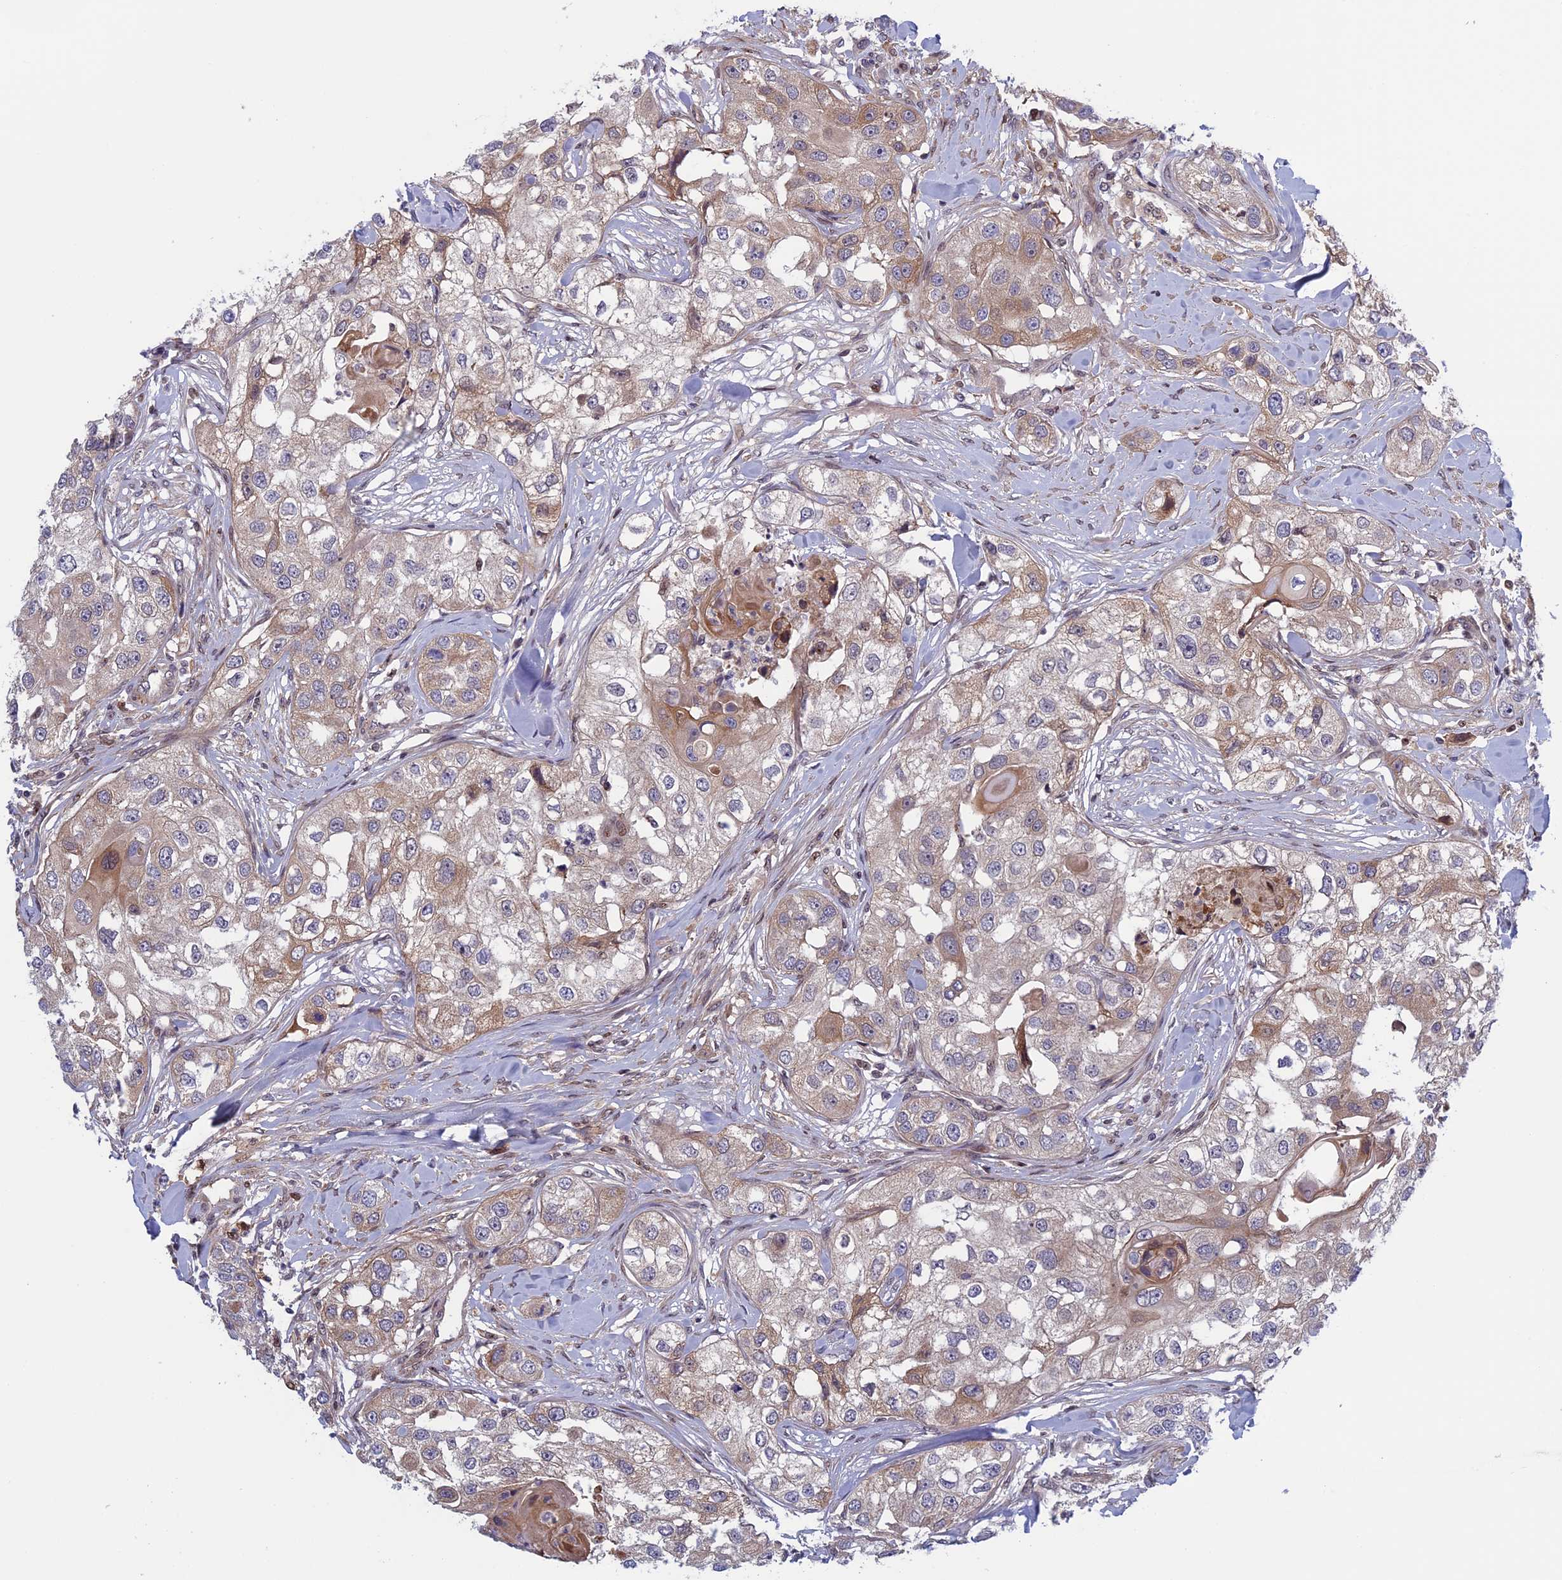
{"staining": {"intensity": "weak", "quantity": "<25%", "location": "cytoplasmic/membranous"}, "tissue": "head and neck cancer", "cell_type": "Tumor cells", "image_type": "cancer", "snomed": [{"axis": "morphology", "description": "Normal tissue, NOS"}, {"axis": "morphology", "description": "Squamous cell carcinoma, NOS"}, {"axis": "topography", "description": "Skeletal muscle"}, {"axis": "topography", "description": "Head-Neck"}], "caption": "The histopathology image shows no significant staining in tumor cells of head and neck cancer (squamous cell carcinoma). (Brightfield microscopy of DAB (3,3'-diaminobenzidine) immunohistochemistry (IHC) at high magnification).", "gene": "FADS1", "patient": {"sex": "male", "age": 51}}